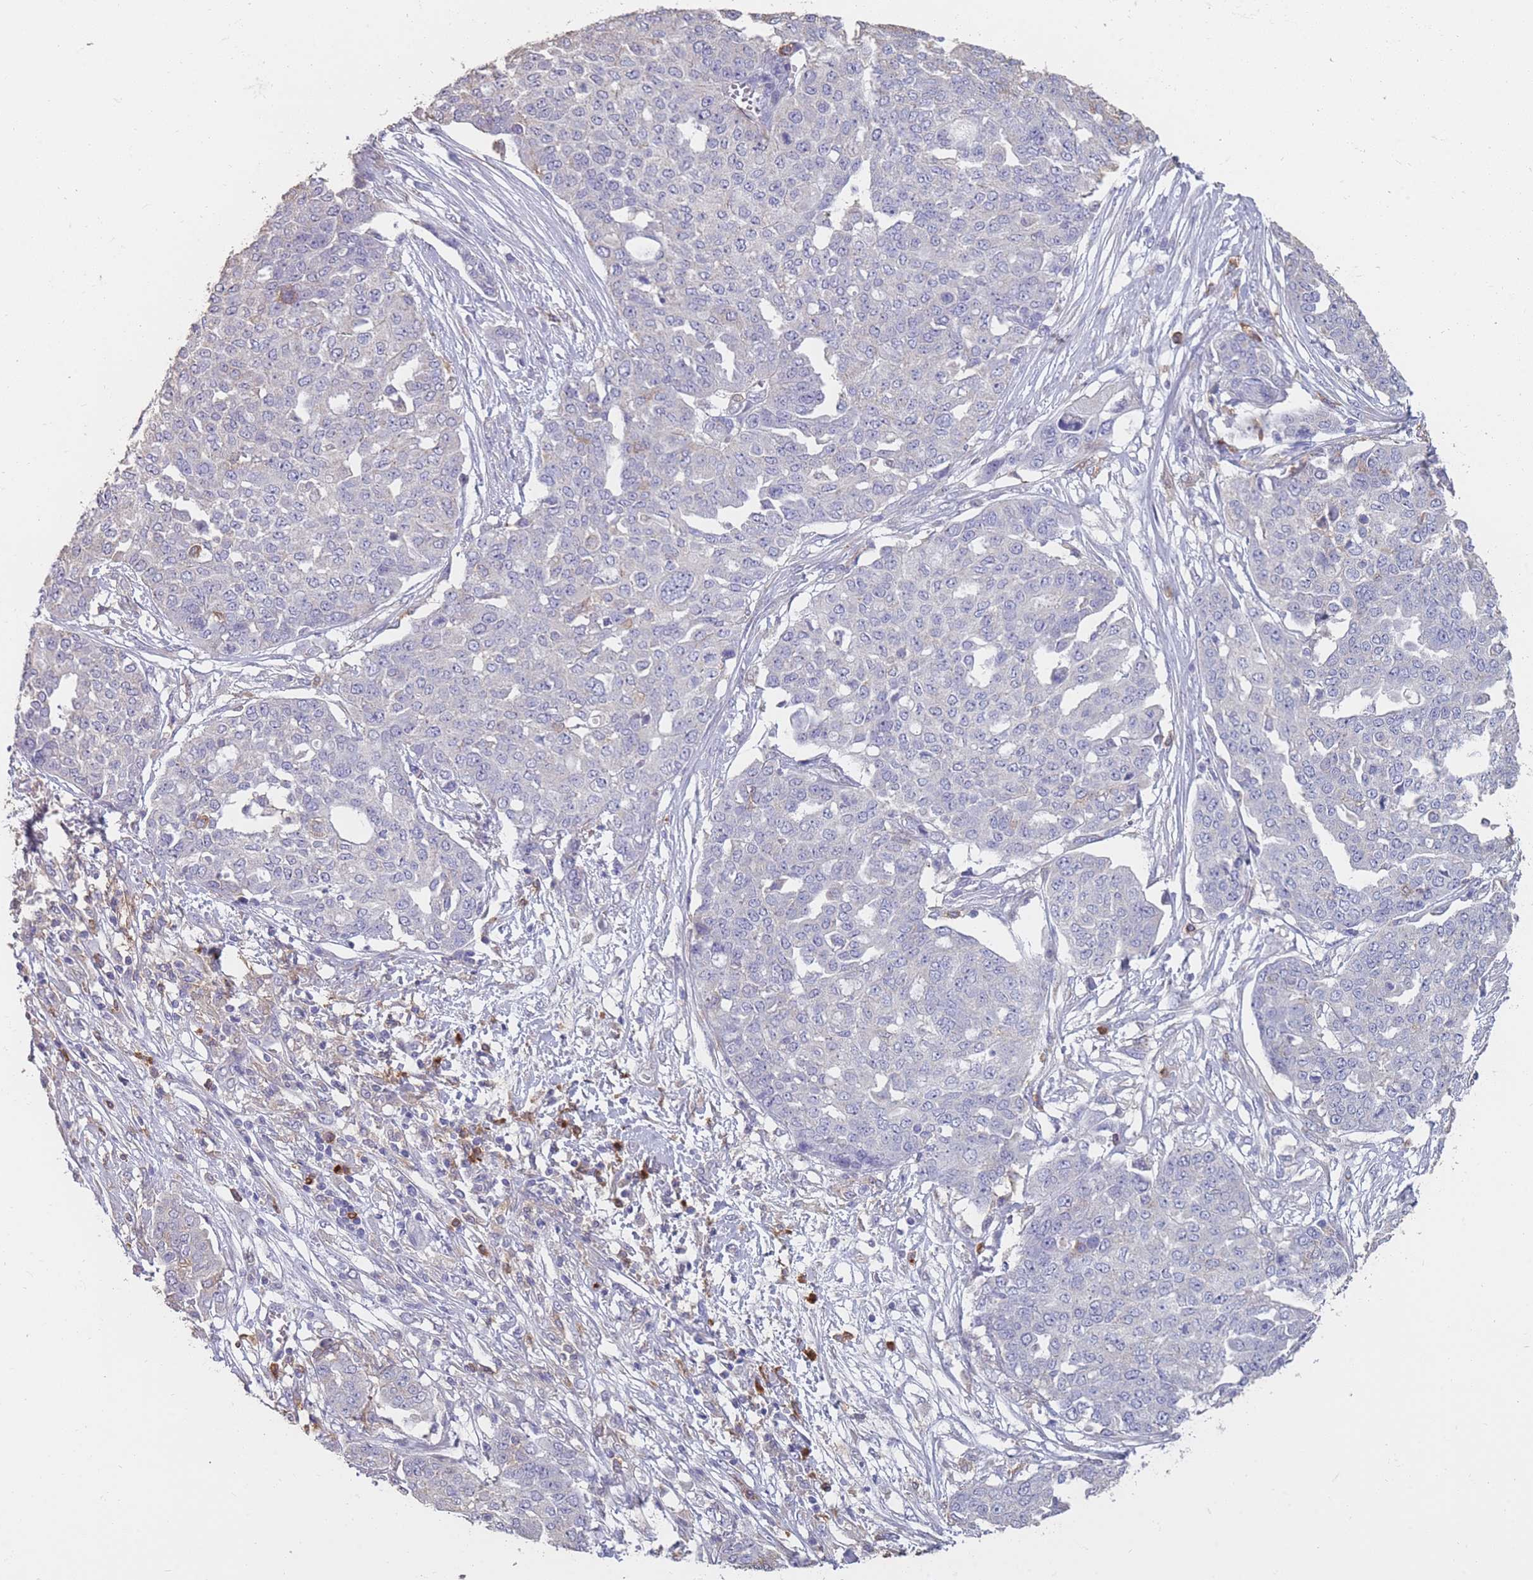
{"staining": {"intensity": "negative", "quantity": "none", "location": "none"}, "tissue": "ovarian cancer", "cell_type": "Tumor cells", "image_type": "cancer", "snomed": [{"axis": "morphology", "description": "Cystadenocarcinoma, serous, NOS"}, {"axis": "topography", "description": "Soft tissue"}, {"axis": "topography", "description": "Ovary"}], "caption": "The photomicrograph displays no significant expression in tumor cells of ovarian serous cystadenocarcinoma.", "gene": "CLEC12A", "patient": {"sex": "female", "age": 57}}